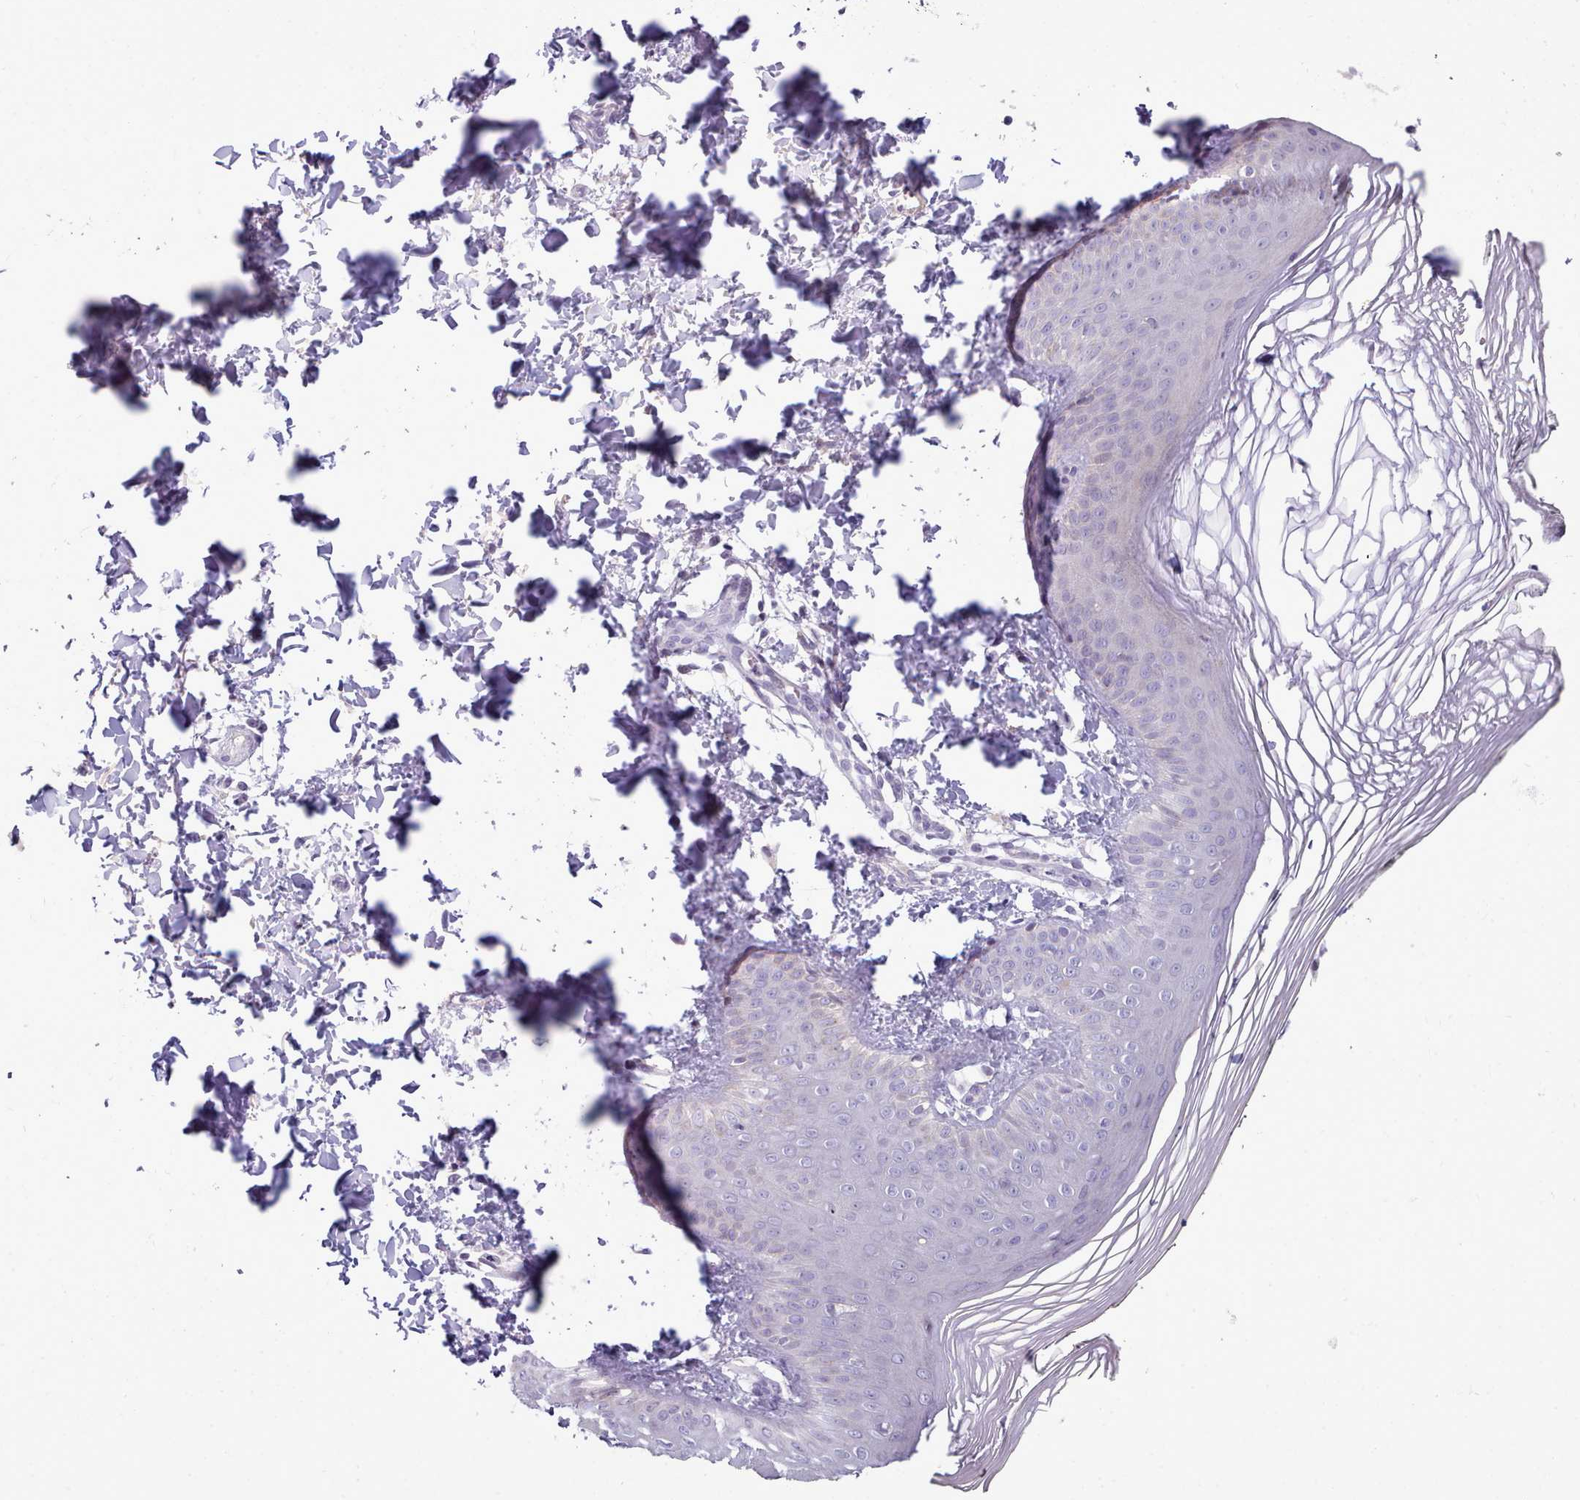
{"staining": {"intensity": "weak", "quantity": "<25%", "location": "cytoplasmic/membranous"}, "tissue": "skin", "cell_type": "Epidermal cells", "image_type": "normal", "snomed": [{"axis": "morphology", "description": "Normal tissue, NOS"}, {"axis": "morphology", "description": "Inflammation, NOS"}, {"axis": "topography", "description": "Soft tissue"}, {"axis": "topography", "description": "Anal"}], "caption": "DAB immunohistochemical staining of unremarkable skin displays no significant positivity in epidermal cells.", "gene": "MYRFL", "patient": {"sex": "female", "age": 15}}